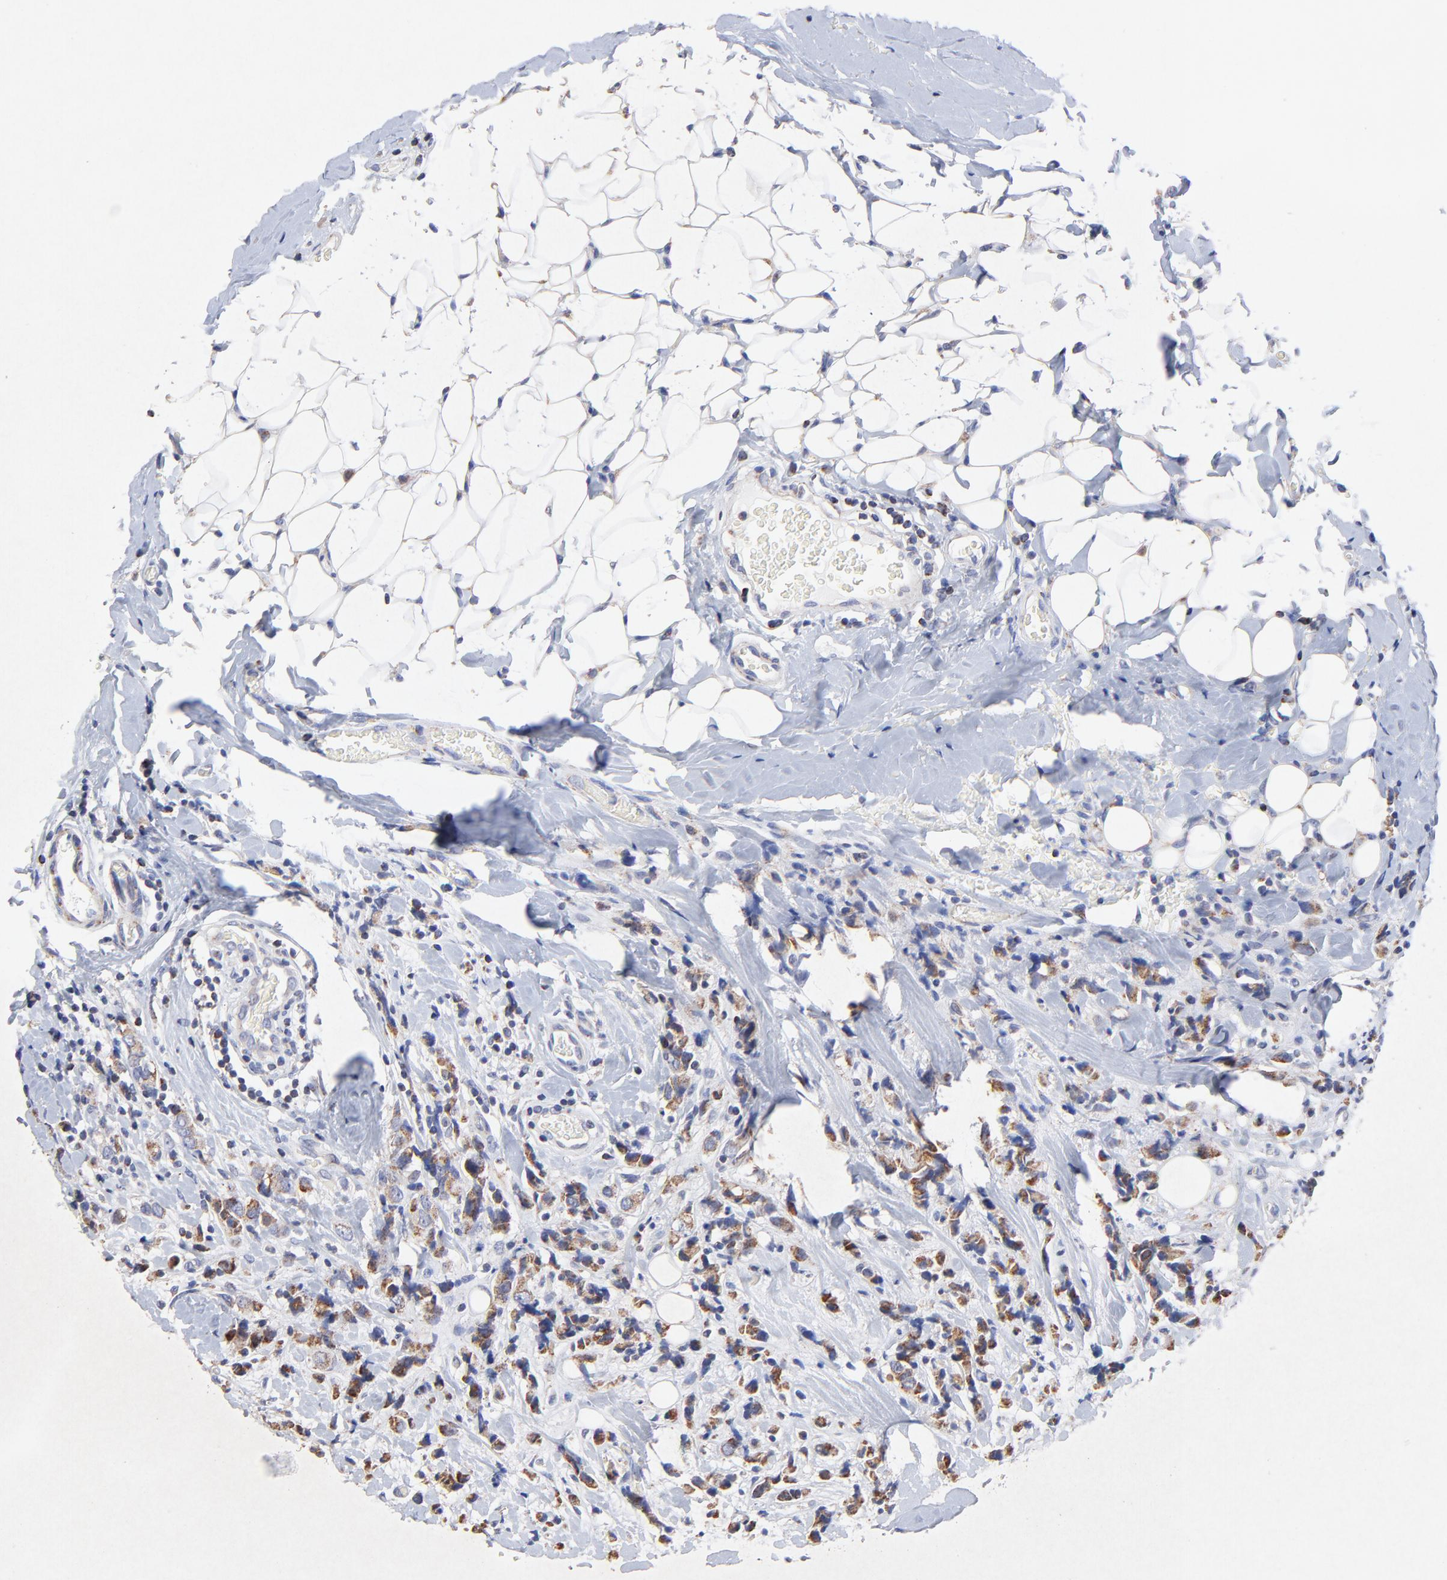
{"staining": {"intensity": "strong", "quantity": ">75%", "location": "cytoplasmic/membranous"}, "tissue": "breast cancer", "cell_type": "Tumor cells", "image_type": "cancer", "snomed": [{"axis": "morphology", "description": "Lobular carcinoma"}, {"axis": "topography", "description": "Breast"}], "caption": "Breast cancer (lobular carcinoma) was stained to show a protein in brown. There is high levels of strong cytoplasmic/membranous expression in about >75% of tumor cells. (brown staining indicates protein expression, while blue staining denotes nuclei).", "gene": "SSBP1", "patient": {"sex": "female", "age": 57}}